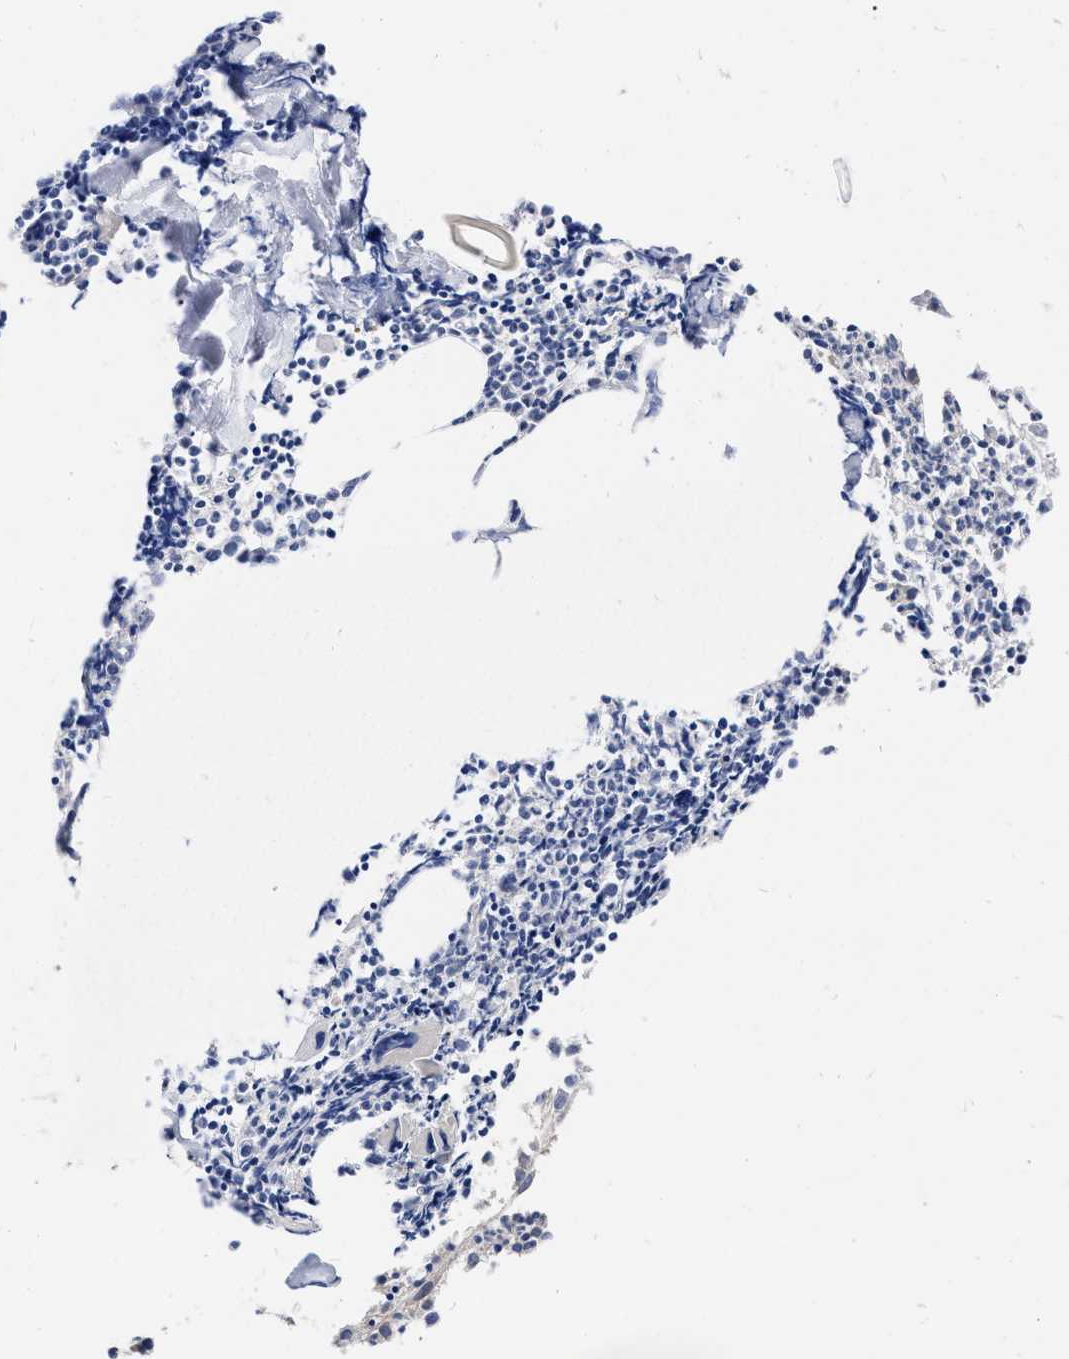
{"staining": {"intensity": "moderate", "quantity": "<25%", "location": "cytoplasmic/membranous"}, "tissue": "bone marrow", "cell_type": "Hematopoietic cells", "image_type": "normal", "snomed": [{"axis": "morphology", "description": "Normal tissue, NOS"}, {"axis": "morphology", "description": "Inflammation, NOS"}, {"axis": "topography", "description": "Bone marrow"}], "caption": "Protein expression analysis of unremarkable bone marrow reveals moderate cytoplasmic/membranous positivity in approximately <25% of hematopoietic cells. (IHC, brightfield microscopy, high magnification).", "gene": "CDKN2C", "patient": {"sex": "female", "age": 53}}